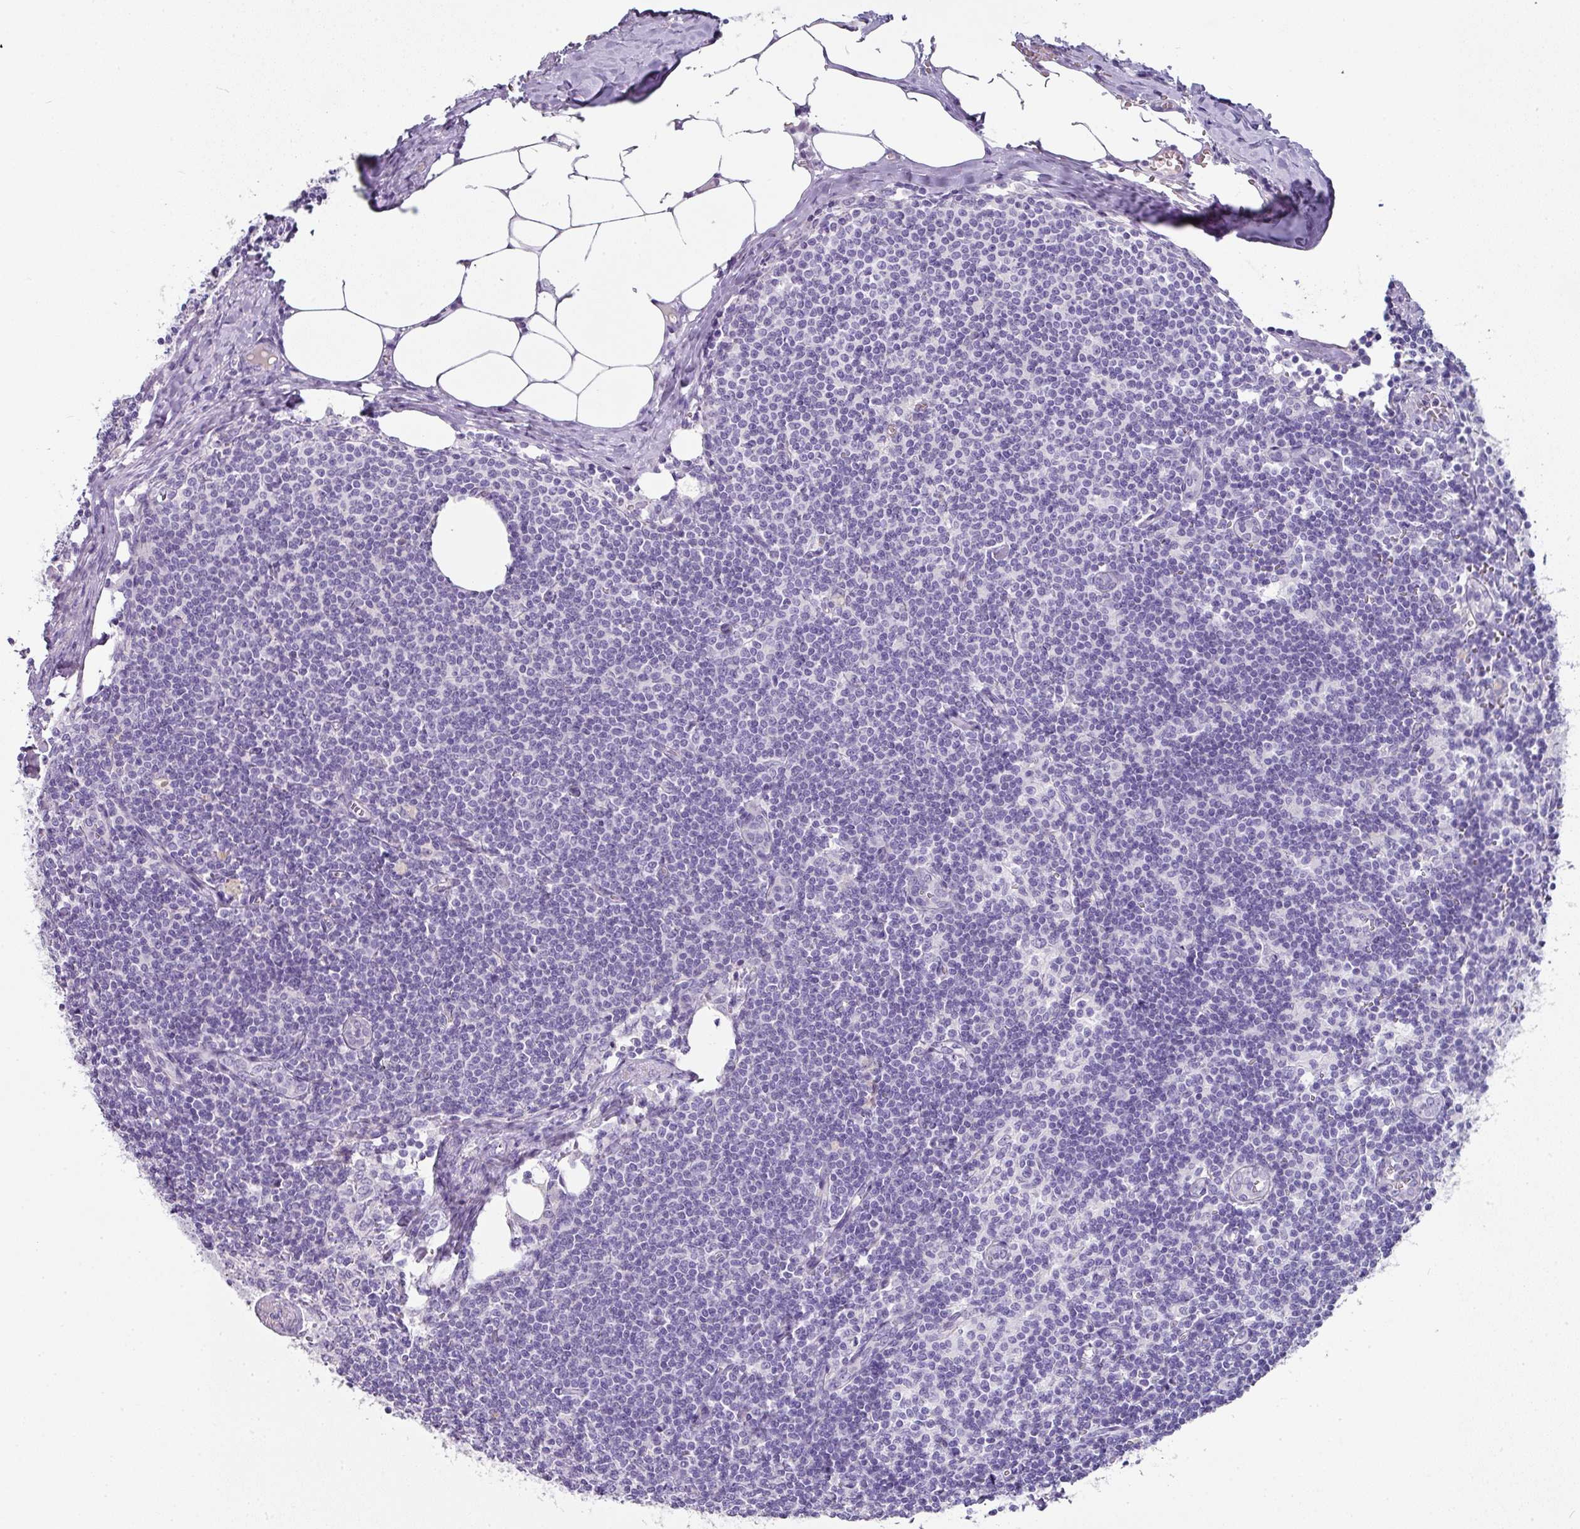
{"staining": {"intensity": "negative", "quantity": "none", "location": "none"}, "tissue": "lymph node", "cell_type": "Germinal center cells", "image_type": "normal", "snomed": [{"axis": "morphology", "description": "Normal tissue, NOS"}, {"axis": "topography", "description": "Lymph node"}], "caption": "Protein analysis of unremarkable lymph node reveals no significant positivity in germinal center cells. The staining is performed using DAB (3,3'-diaminobenzidine) brown chromogen with nuclei counter-stained in using hematoxylin.", "gene": "OR52N1", "patient": {"sex": "female", "age": 59}}